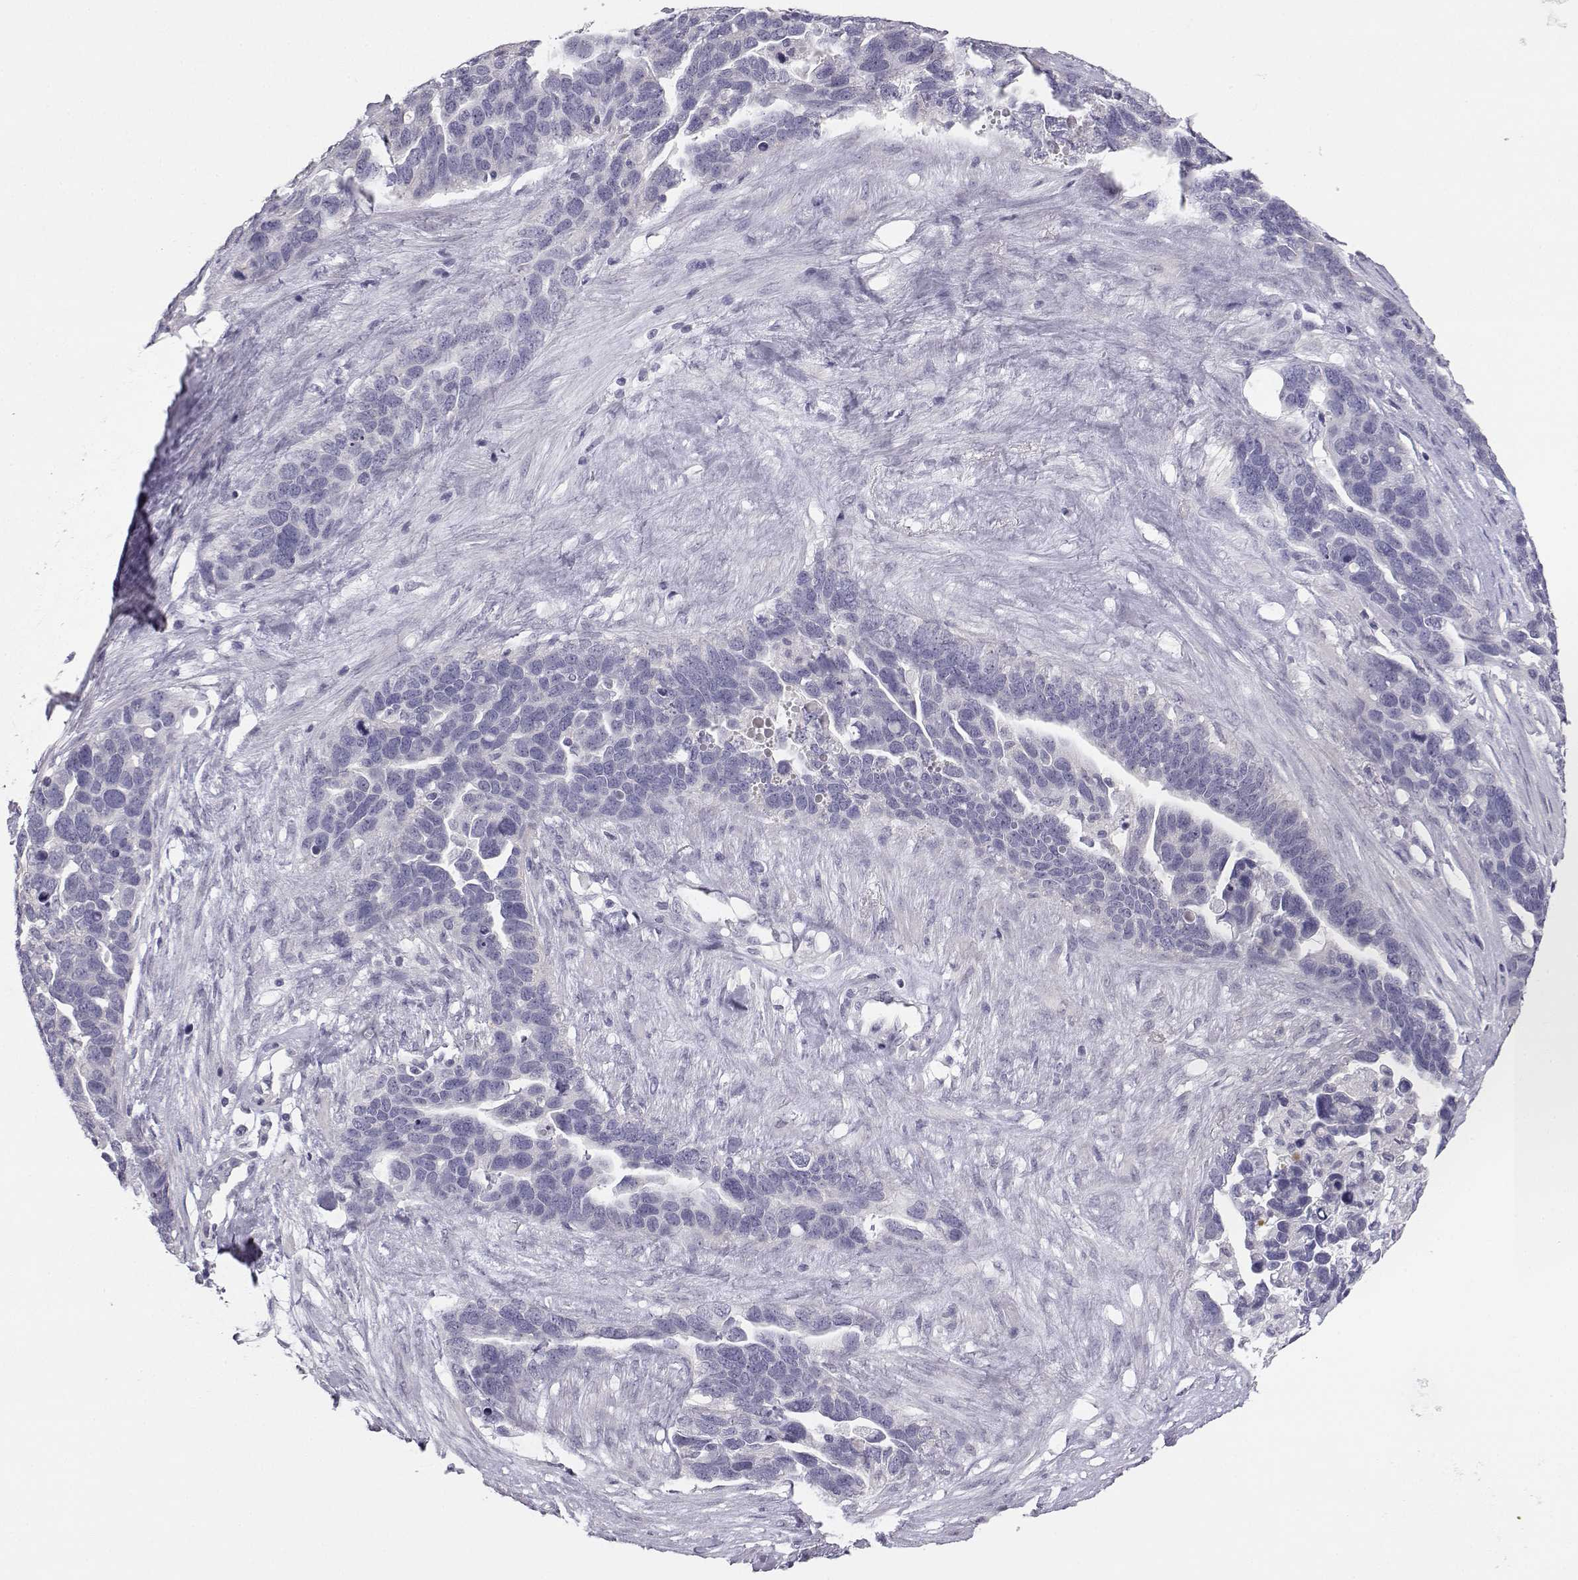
{"staining": {"intensity": "negative", "quantity": "none", "location": "none"}, "tissue": "ovarian cancer", "cell_type": "Tumor cells", "image_type": "cancer", "snomed": [{"axis": "morphology", "description": "Cystadenocarcinoma, serous, NOS"}, {"axis": "topography", "description": "Ovary"}], "caption": "Ovarian serous cystadenocarcinoma was stained to show a protein in brown. There is no significant expression in tumor cells. (Immunohistochemistry, brightfield microscopy, high magnification).", "gene": "MYCBPAP", "patient": {"sex": "female", "age": 54}}